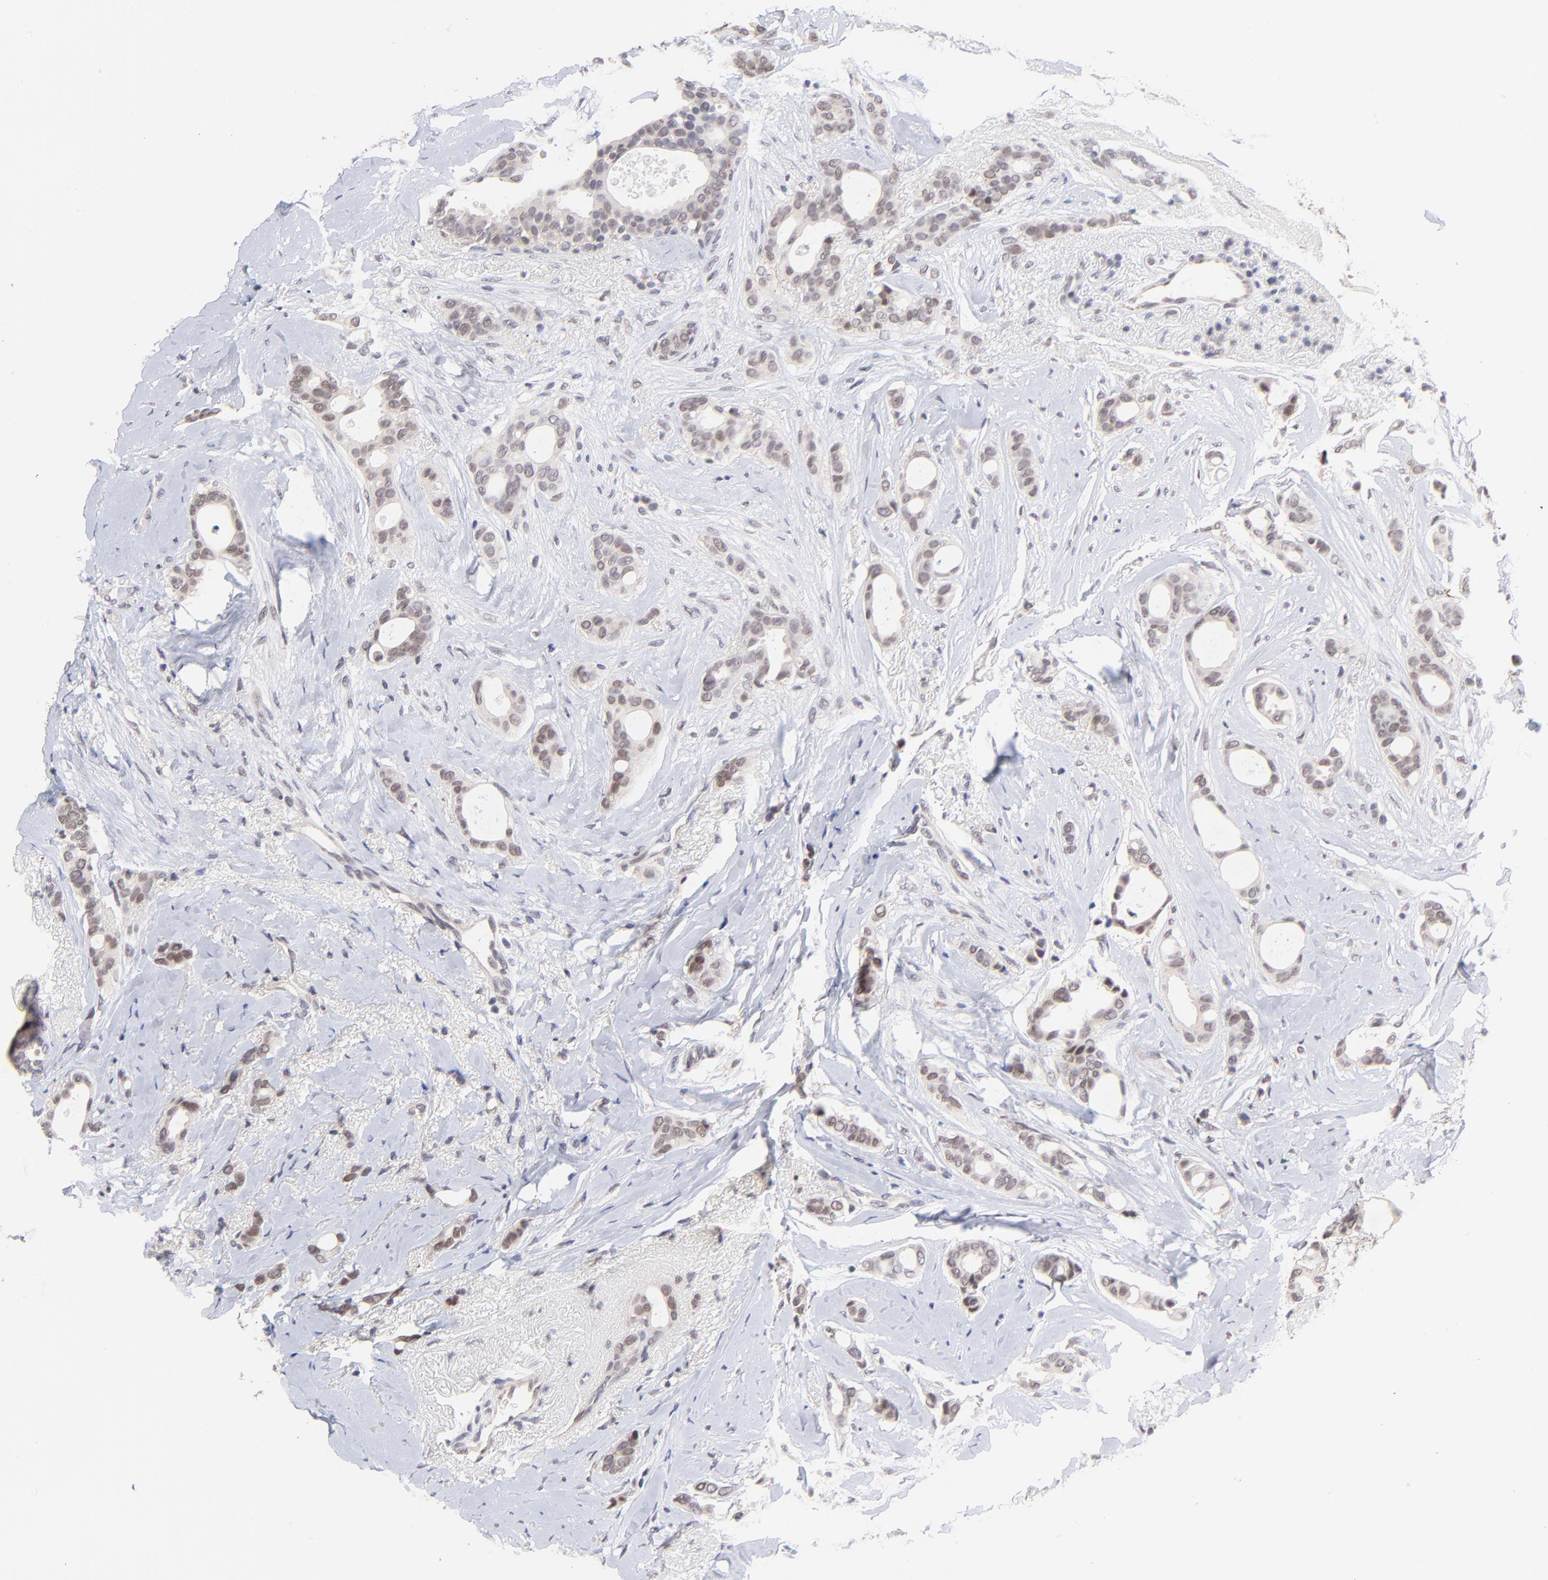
{"staining": {"intensity": "weak", "quantity": ">75%", "location": "cytoplasmic/membranous,nuclear"}, "tissue": "breast cancer", "cell_type": "Tumor cells", "image_type": "cancer", "snomed": [{"axis": "morphology", "description": "Duct carcinoma"}, {"axis": "topography", "description": "Breast"}], "caption": "High-magnification brightfield microscopy of breast cancer stained with DAB (brown) and counterstained with hematoxylin (blue). tumor cells exhibit weak cytoplasmic/membranous and nuclear positivity is seen in about>75% of cells.", "gene": "ZNF747", "patient": {"sex": "female", "age": 54}}